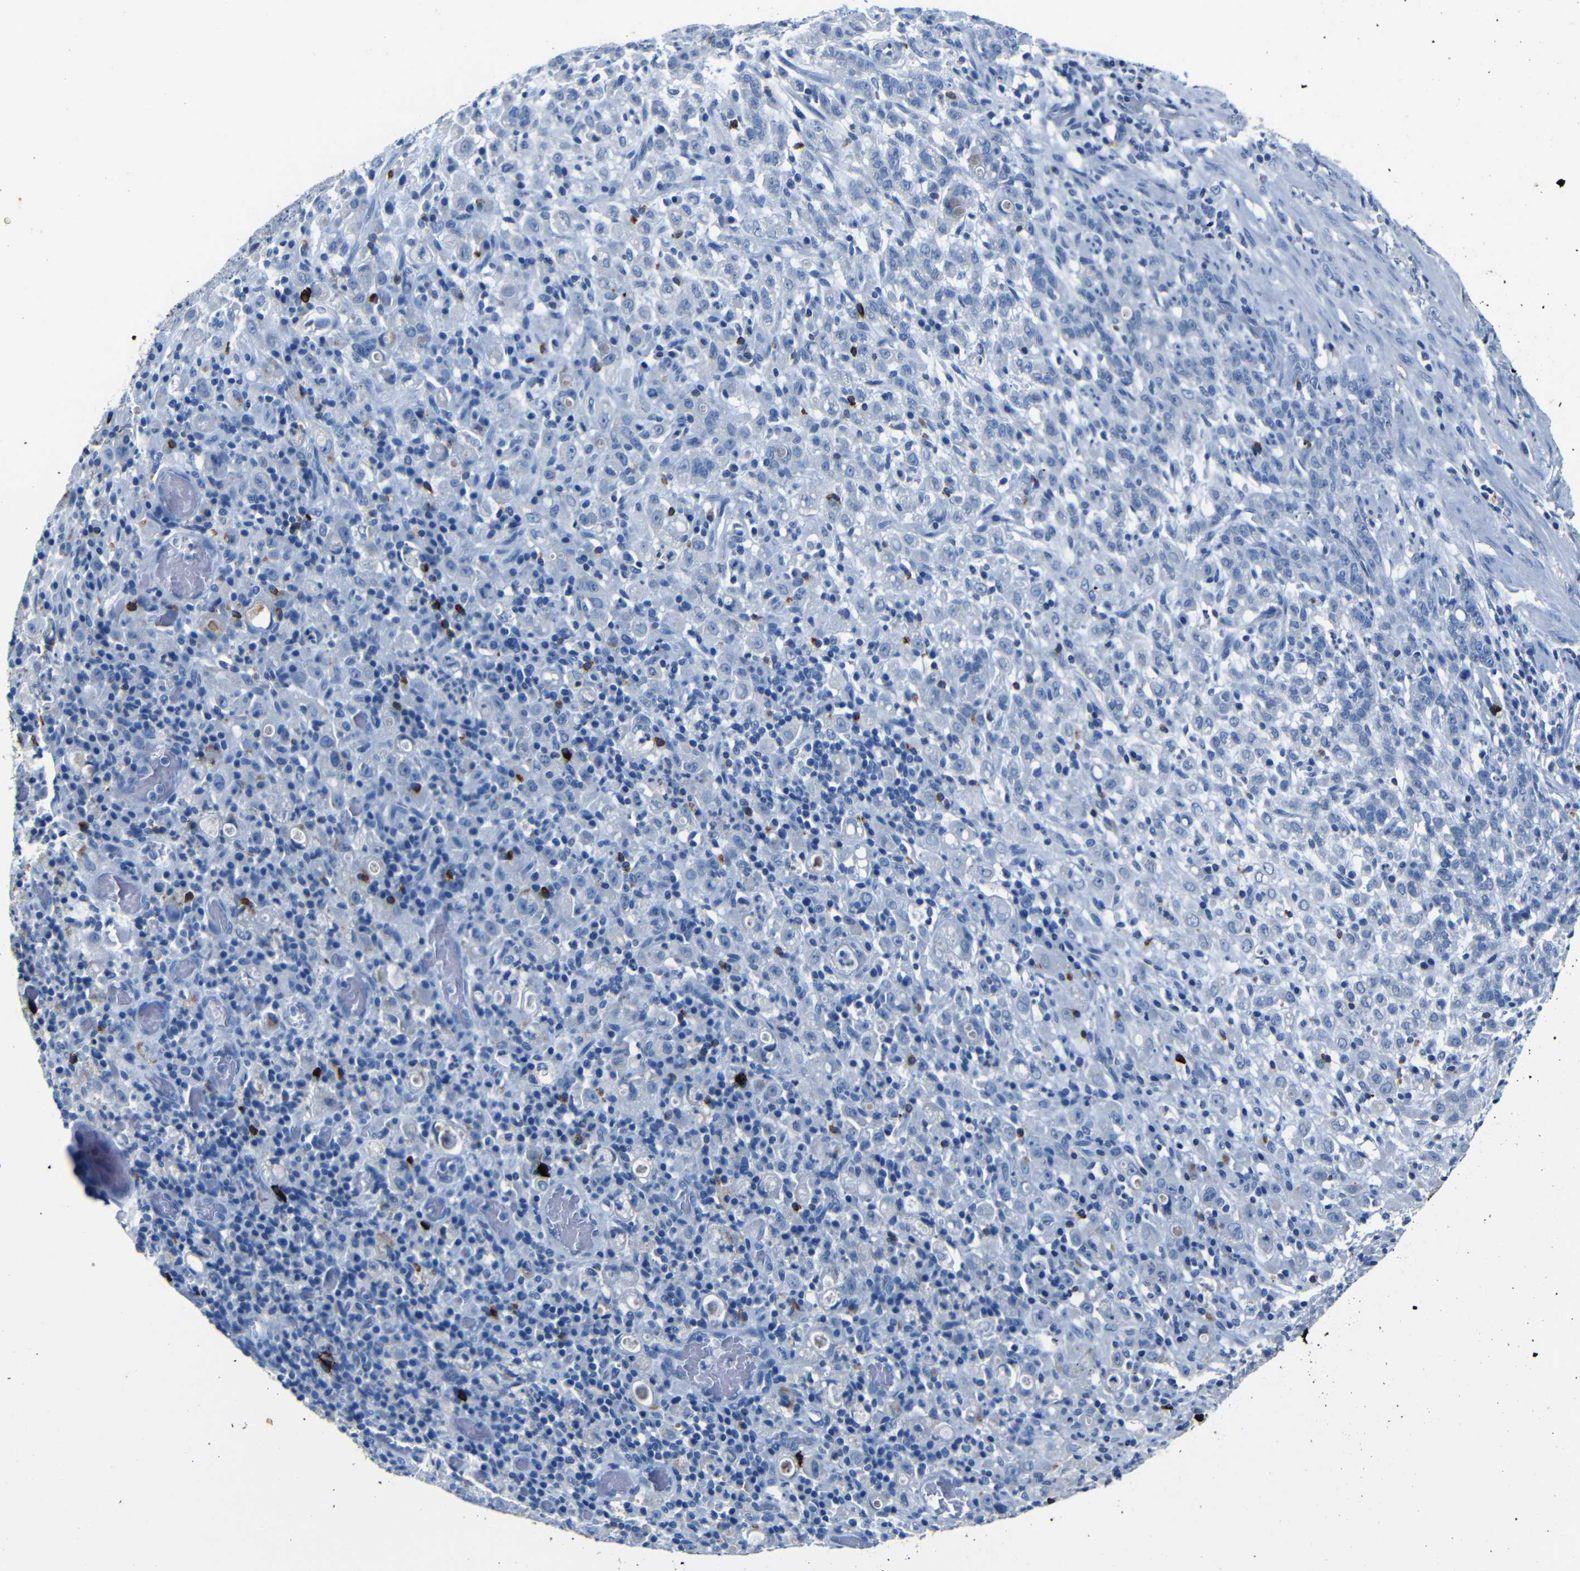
{"staining": {"intensity": "negative", "quantity": "none", "location": "none"}, "tissue": "stomach cancer", "cell_type": "Tumor cells", "image_type": "cancer", "snomed": [{"axis": "morphology", "description": "Adenocarcinoma, NOS"}, {"axis": "topography", "description": "Stomach, lower"}], "caption": "DAB immunohistochemical staining of human stomach cancer (adenocarcinoma) displays no significant expression in tumor cells. (Immunohistochemistry, brightfield microscopy, high magnification).", "gene": "CLDN11", "patient": {"sex": "male", "age": 88}}